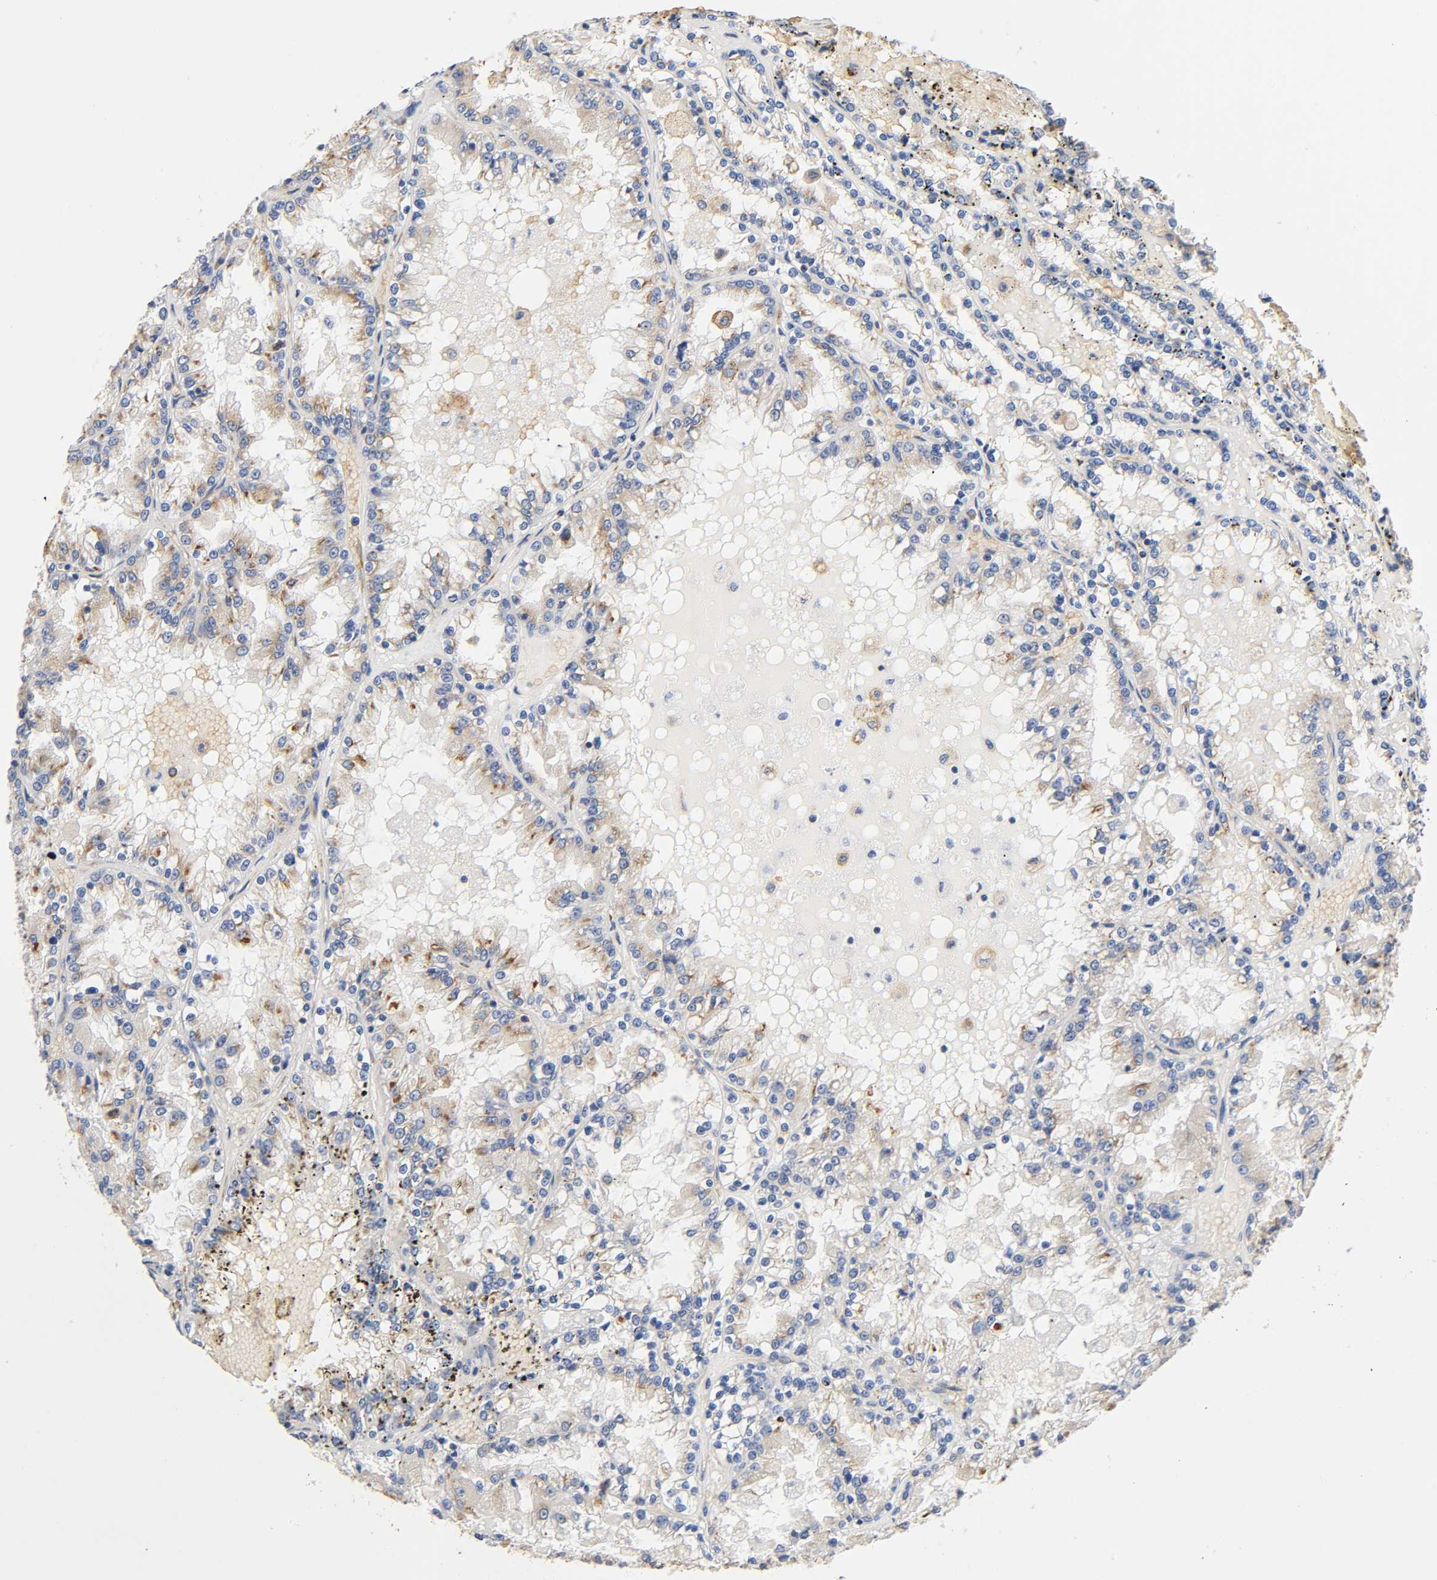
{"staining": {"intensity": "moderate", "quantity": "25%-75%", "location": "cytoplasmic/membranous"}, "tissue": "renal cancer", "cell_type": "Tumor cells", "image_type": "cancer", "snomed": [{"axis": "morphology", "description": "Adenocarcinoma, NOS"}, {"axis": "topography", "description": "Kidney"}], "caption": "Tumor cells reveal medium levels of moderate cytoplasmic/membranous expression in approximately 25%-75% of cells in renal adenocarcinoma. (DAB (3,3'-diaminobenzidine) = brown stain, brightfield microscopy at high magnification).", "gene": "UCKL1", "patient": {"sex": "female", "age": 56}}